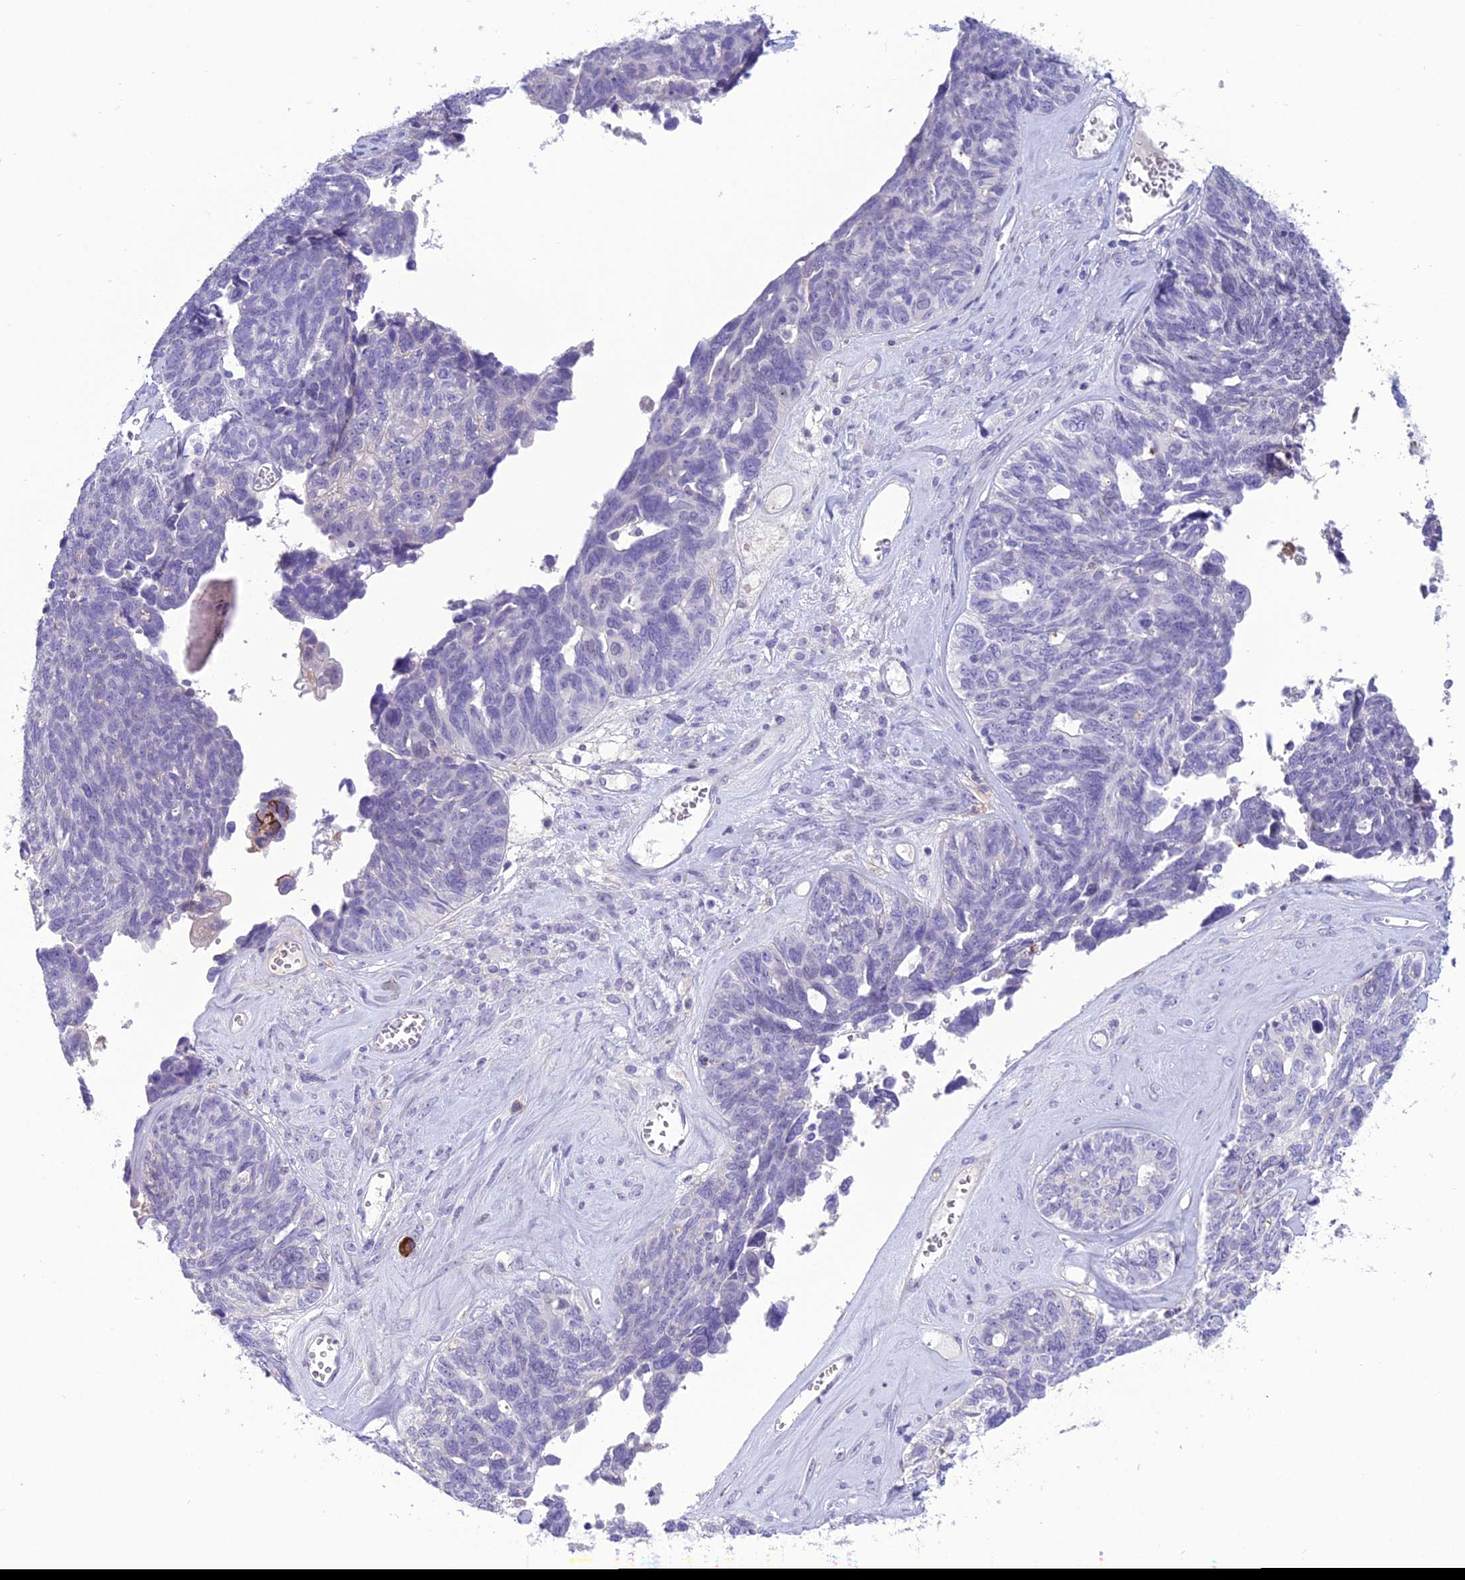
{"staining": {"intensity": "negative", "quantity": "none", "location": "none"}, "tissue": "ovarian cancer", "cell_type": "Tumor cells", "image_type": "cancer", "snomed": [{"axis": "morphology", "description": "Cystadenocarcinoma, serous, NOS"}, {"axis": "topography", "description": "Ovary"}], "caption": "The immunohistochemistry image has no significant positivity in tumor cells of serous cystadenocarcinoma (ovarian) tissue.", "gene": "CRB2", "patient": {"sex": "female", "age": 79}}